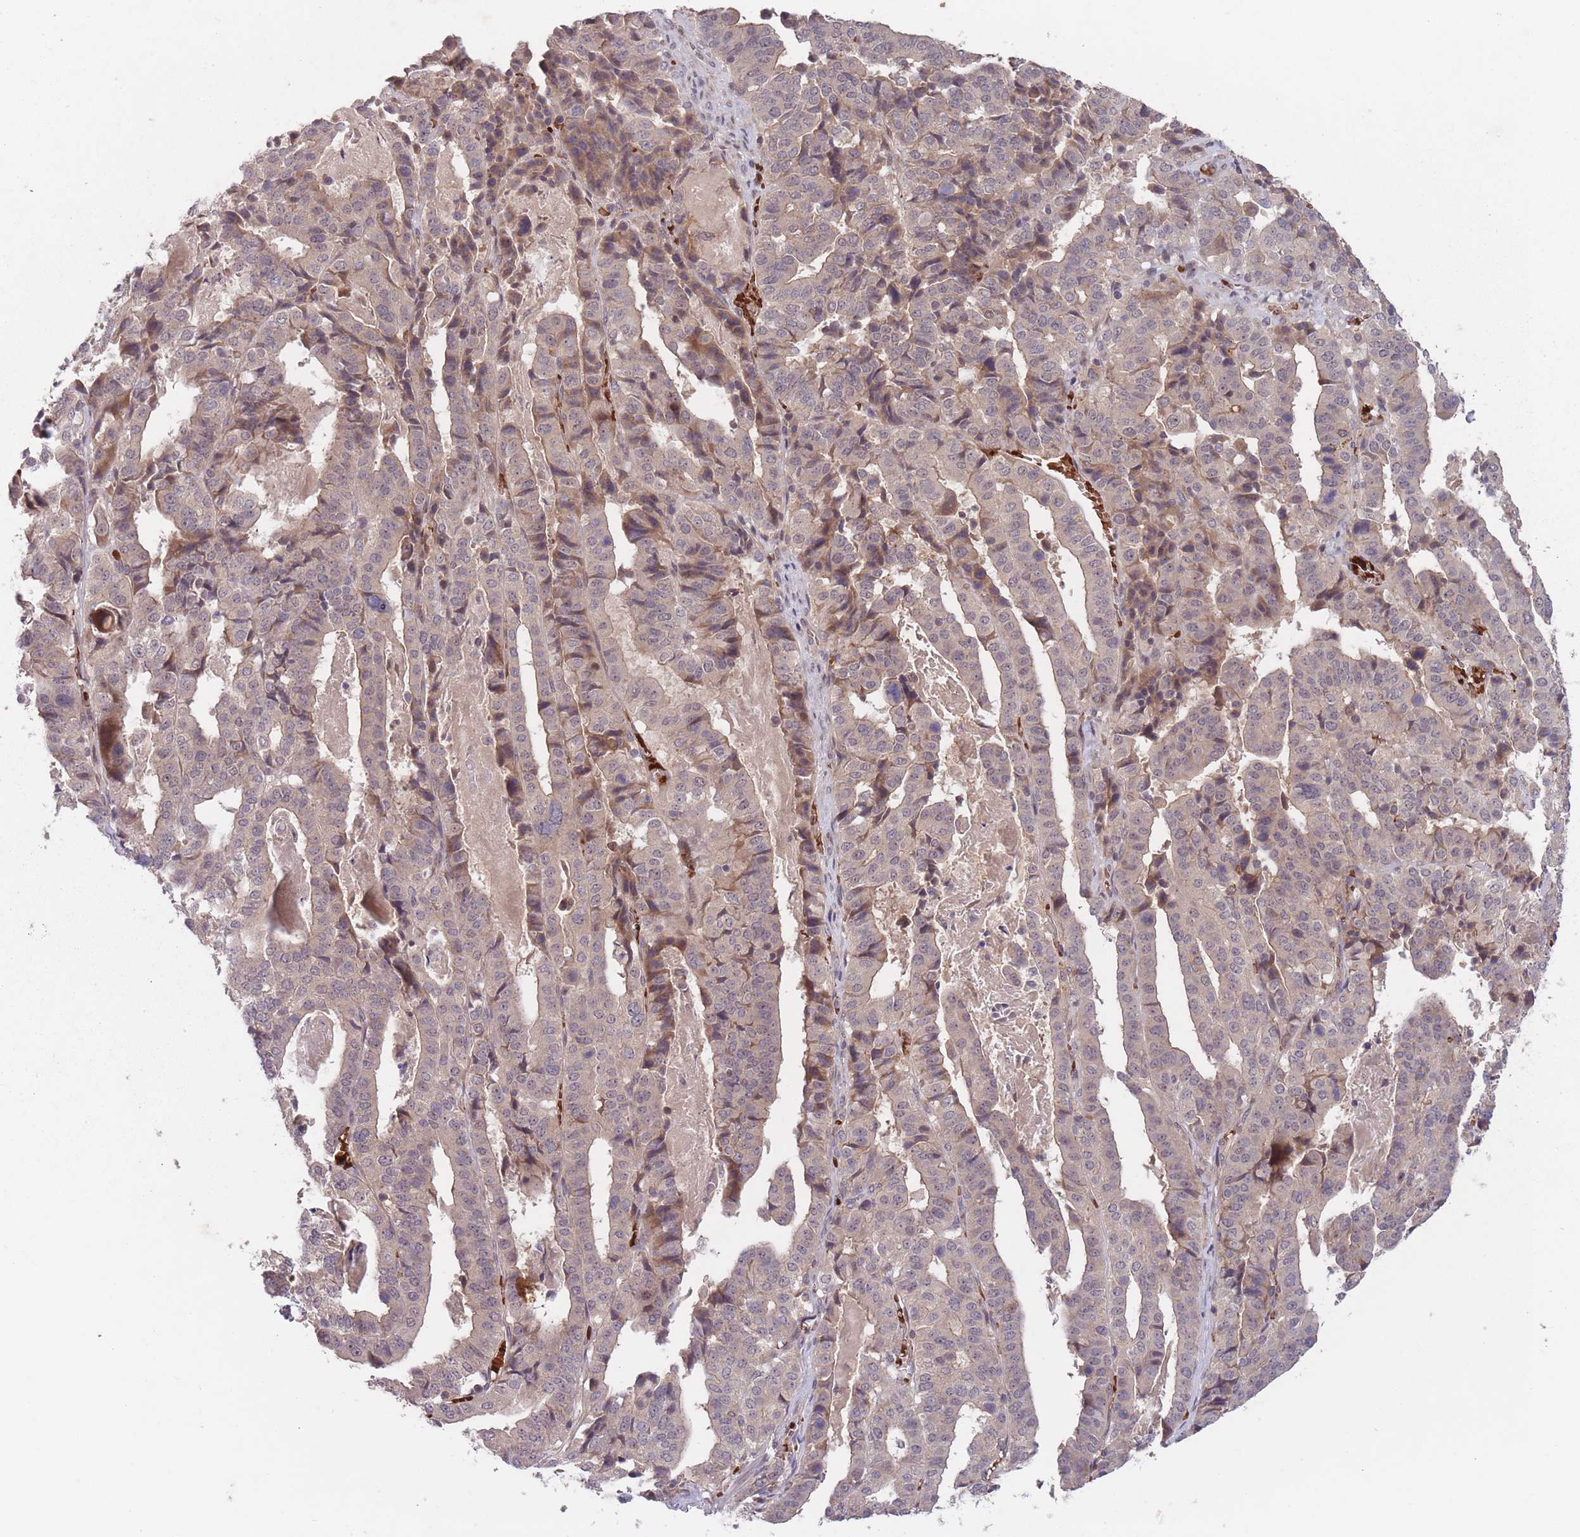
{"staining": {"intensity": "moderate", "quantity": "<25%", "location": "cytoplasmic/membranous"}, "tissue": "stomach cancer", "cell_type": "Tumor cells", "image_type": "cancer", "snomed": [{"axis": "morphology", "description": "Adenocarcinoma, NOS"}, {"axis": "topography", "description": "Stomach"}], "caption": "A brown stain shows moderate cytoplasmic/membranous positivity of a protein in stomach cancer (adenocarcinoma) tumor cells. The staining was performed using DAB, with brown indicating positive protein expression. Nuclei are stained blue with hematoxylin.", "gene": "SECTM1", "patient": {"sex": "male", "age": 48}}